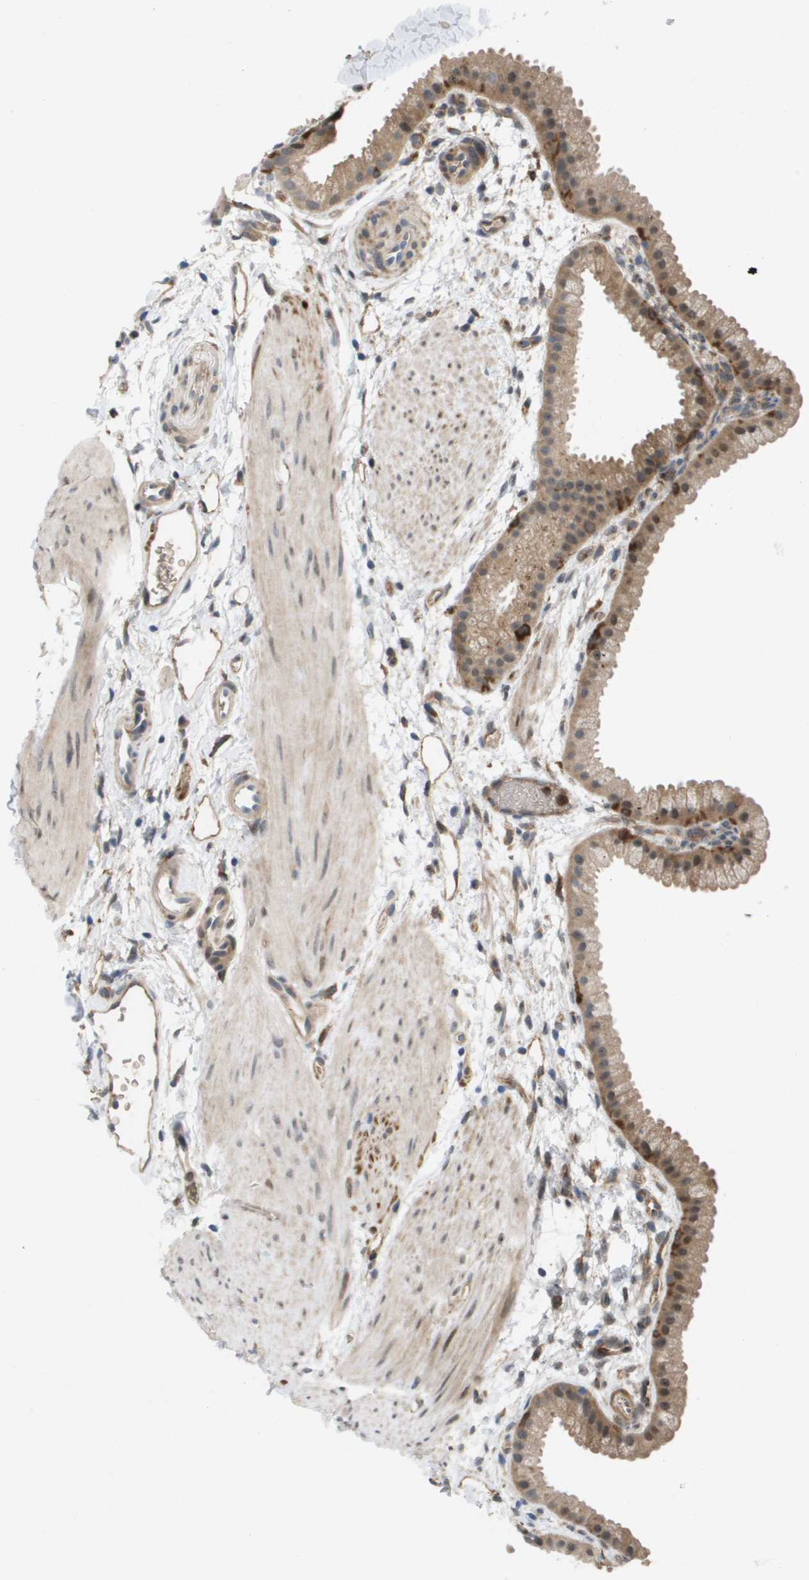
{"staining": {"intensity": "moderate", "quantity": ">75%", "location": "cytoplasmic/membranous"}, "tissue": "gallbladder", "cell_type": "Glandular cells", "image_type": "normal", "snomed": [{"axis": "morphology", "description": "Normal tissue, NOS"}, {"axis": "topography", "description": "Gallbladder"}], "caption": "Immunohistochemistry staining of normal gallbladder, which demonstrates medium levels of moderate cytoplasmic/membranous staining in about >75% of glandular cells indicating moderate cytoplasmic/membranous protein staining. The staining was performed using DAB (3,3'-diaminobenzidine) (brown) for protein detection and nuclei were counterstained in hematoxylin (blue).", "gene": "PALD1", "patient": {"sex": "female", "age": 64}}